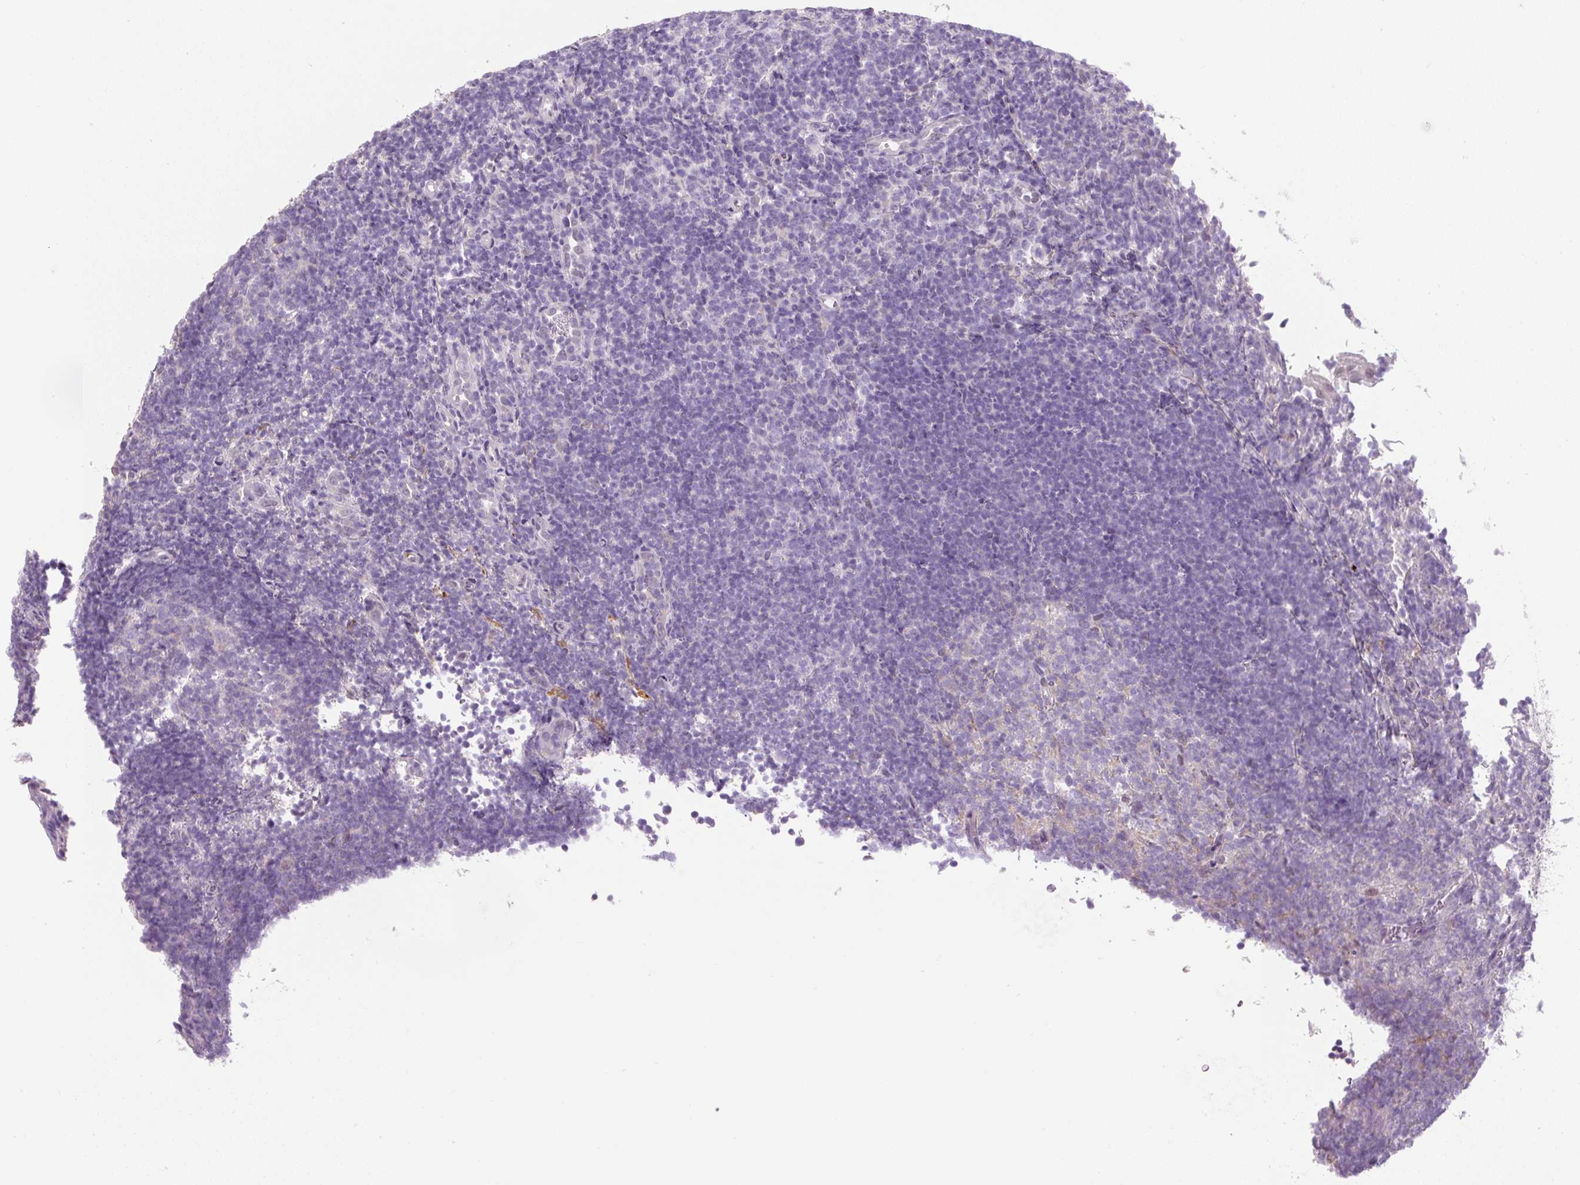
{"staining": {"intensity": "negative", "quantity": "none", "location": "none"}, "tissue": "tonsil", "cell_type": "Germinal center cells", "image_type": "normal", "snomed": [{"axis": "morphology", "description": "Normal tissue, NOS"}, {"axis": "topography", "description": "Tonsil"}], "caption": "High power microscopy image of an IHC histopathology image of unremarkable tonsil, revealing no significant expression in germinal center cells.", "gene": "UBL3", "patient": {"sex": "female", "age": 10}}